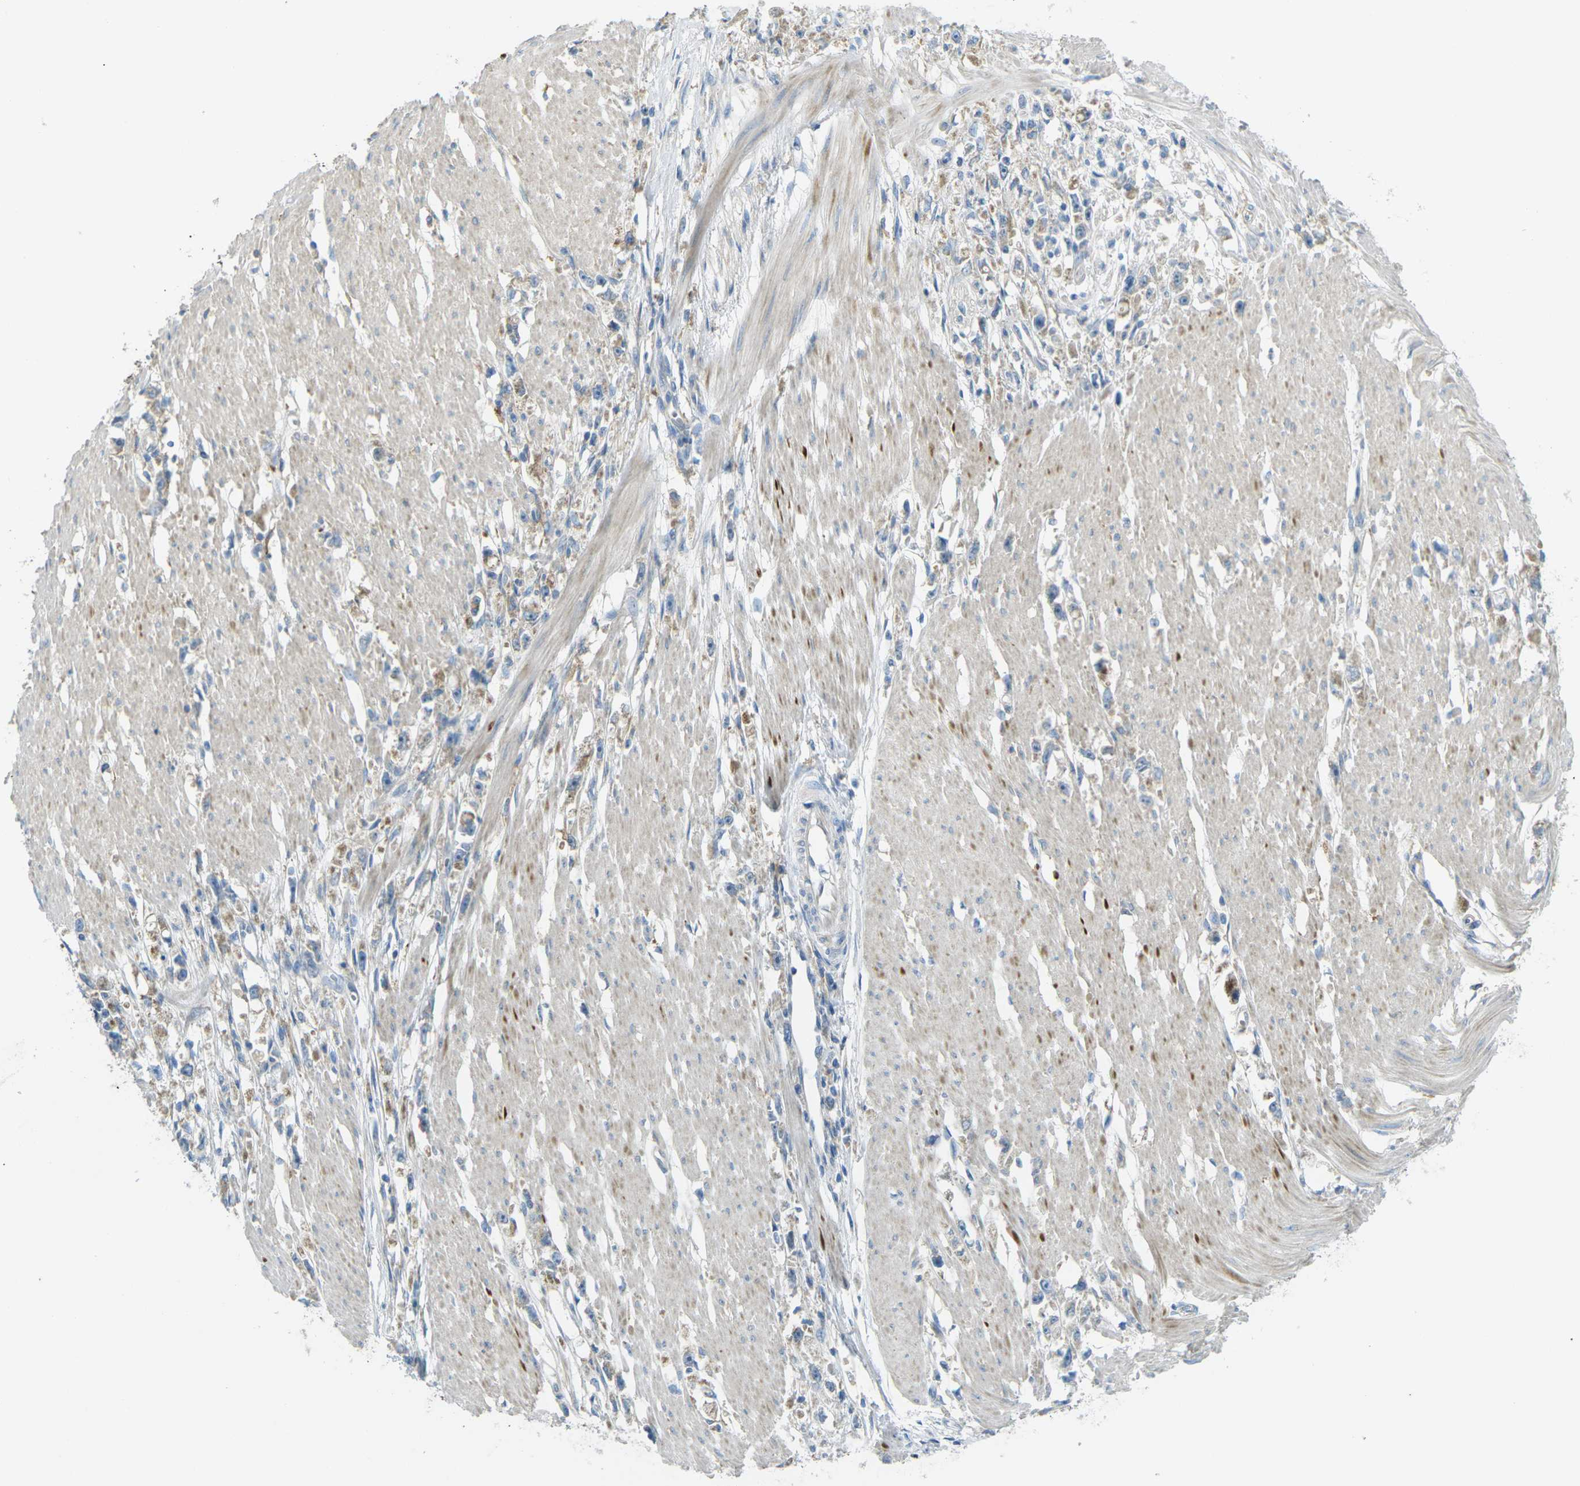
{"staining": {"intensity": "negative", "quantity": "none", "location": "none"}, "tissue": "stomach cancer", "cell_type": "Tumor cells", "image_type": "cancer", "snomed": [{"axis": "morphology", "description": "Adenocarcinoma, NOS"}, {"axis": "topography", "description": "Stomach"}], "caption": "Tumor cells are negative for protein expression in human adenocarcinoma (stomach).", "gene": "MYLK4", "patient": {"sex": "female", "age": 59}}